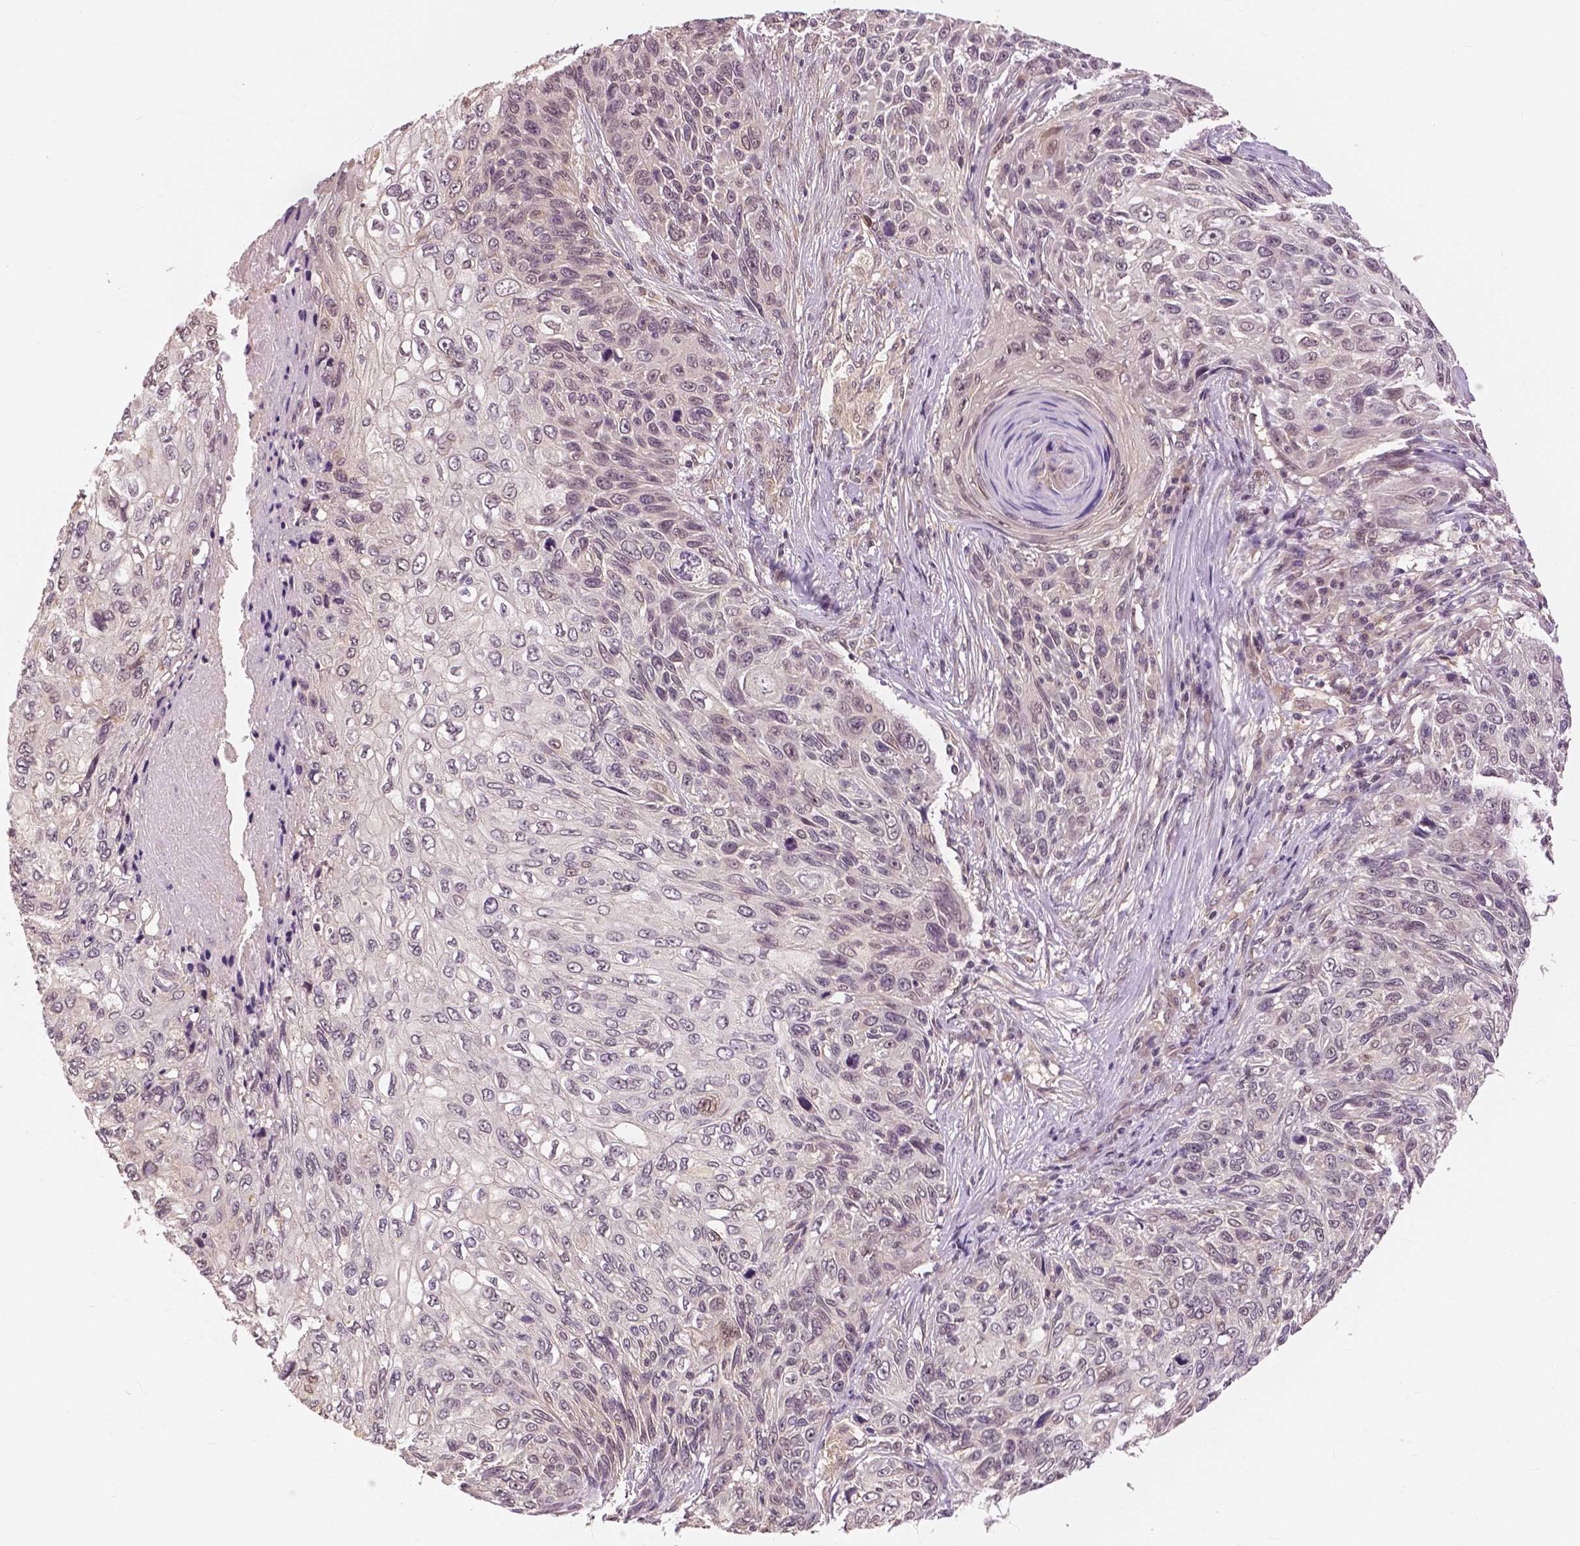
{"staining": {"intensity": "weak", "quantity": "<25%", "location": "nuclear"}, "tissue": "skin cancer", "cell_type": "Tumor cells", "image_type": "cancer", "snomed": [{"axis": "morphology", "description": "Squamous cell carcinoma, NOS"}, {"axis": "topography", "description": "Skin"}], "caption": "Immunohistochemical staining of skin squamous cell carcinoma shows no significant staining in tumor cells.", "gene": "MAP1LC3B", "patient": {"sex": "male", "age": 92}}